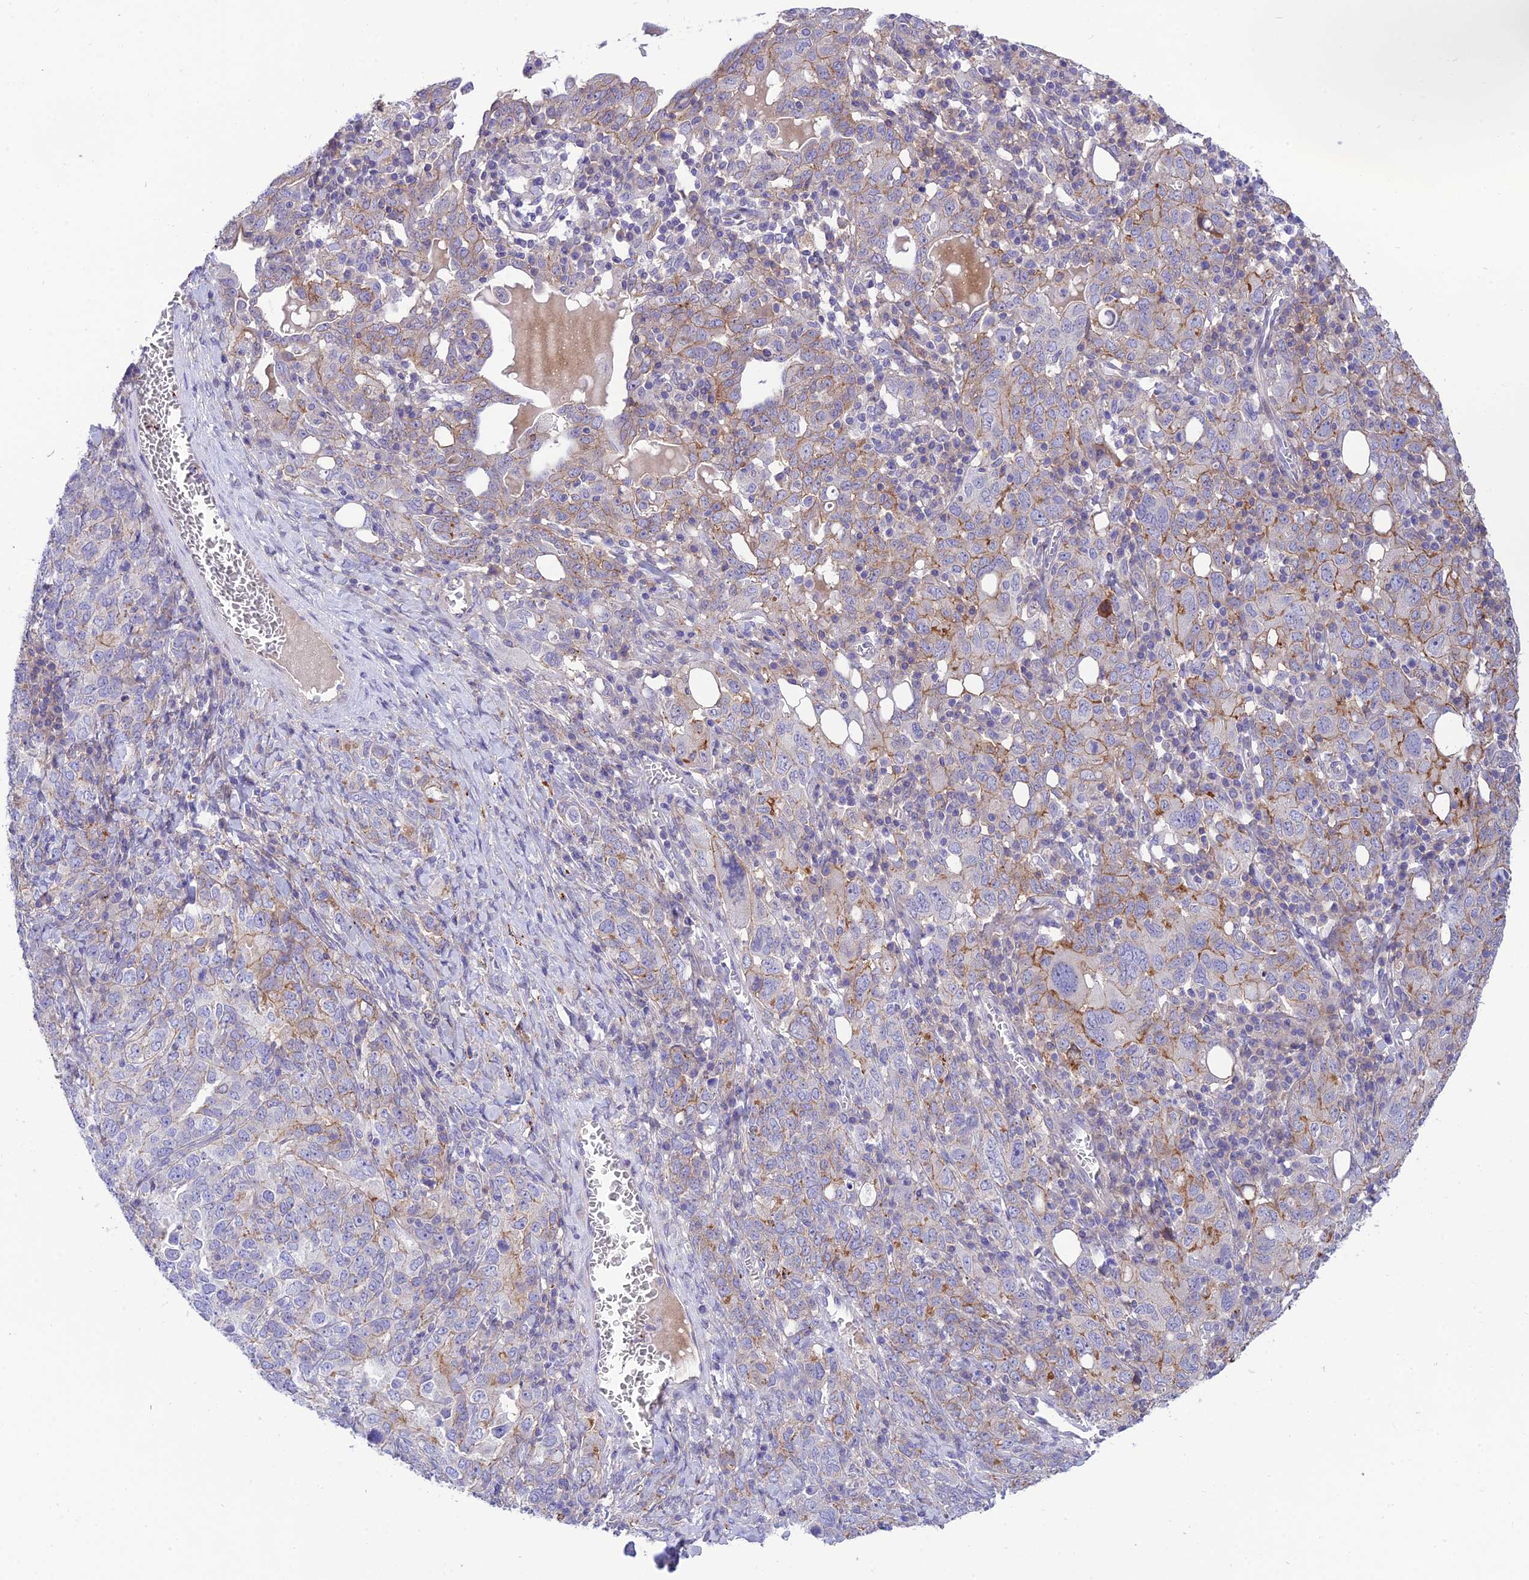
{"staining": {"intensity": "moderate", "quantity": "25%-75%", "location": "cytoplasmic/membranous"}, "tissue": "ovarian cancer", "cell_type": "Tumor cells", "image_type": "cancer", "snomed": [{"axis": "morphology", "description": "Carcinoma, endometroid"}, {"axis": "topography", "description": "Ovary"}], "caption": "High-power microscopy captured an IHC histopathology image of ovarian endometroid carcinoma, revealing moderate cytoplasmic/membranous positivity in approximately 25%-75% of tumor cells. The protein of interest is stained brown, and the nuclei are stained in blue (DAB (3,3'-diaminobenzidine) IHC with brightfield microscopy, high magnification).", "gene": "CCDC157", "patient": {"sex": "female", "age": 62}}